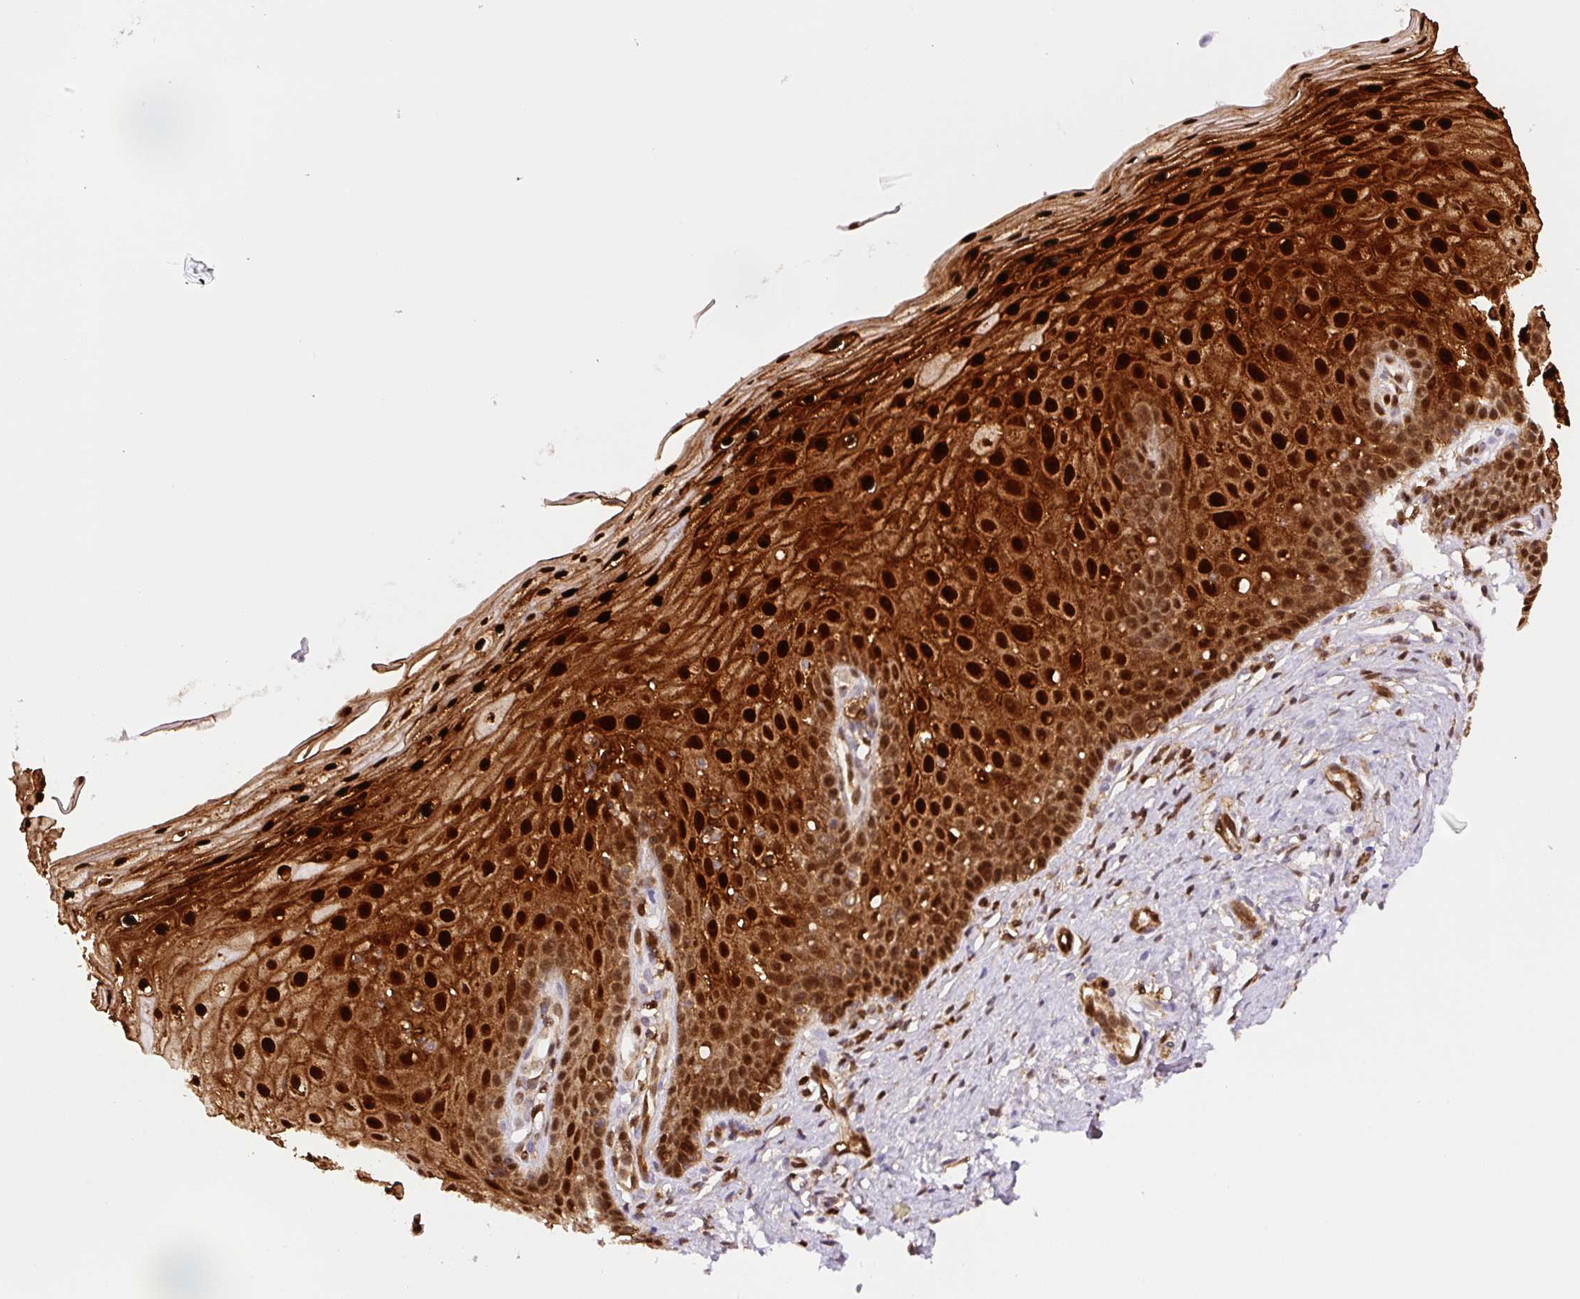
{"staining": {"intensity": "moderate", "quantity": ">75%", "location": "cytoplasmic/membranous,nuclear"}, "tissue": "cervix", "cell_type": "Glandular cells", "image_type": "normal", "snomed": [{"axis": "morphology", "description": "Normal tissue, NOS"}, {"axis": "topography", "description": "Cervix"}], "caption": "Approximately >75% of glandular cells in normal human cervix show moderate cytoplasmic/membranous,nuclear protein positivity as visualized by brown immunohistochemical staining.", "gene": "ANXA1", "patient": {"sex": "female", "age": 36}}